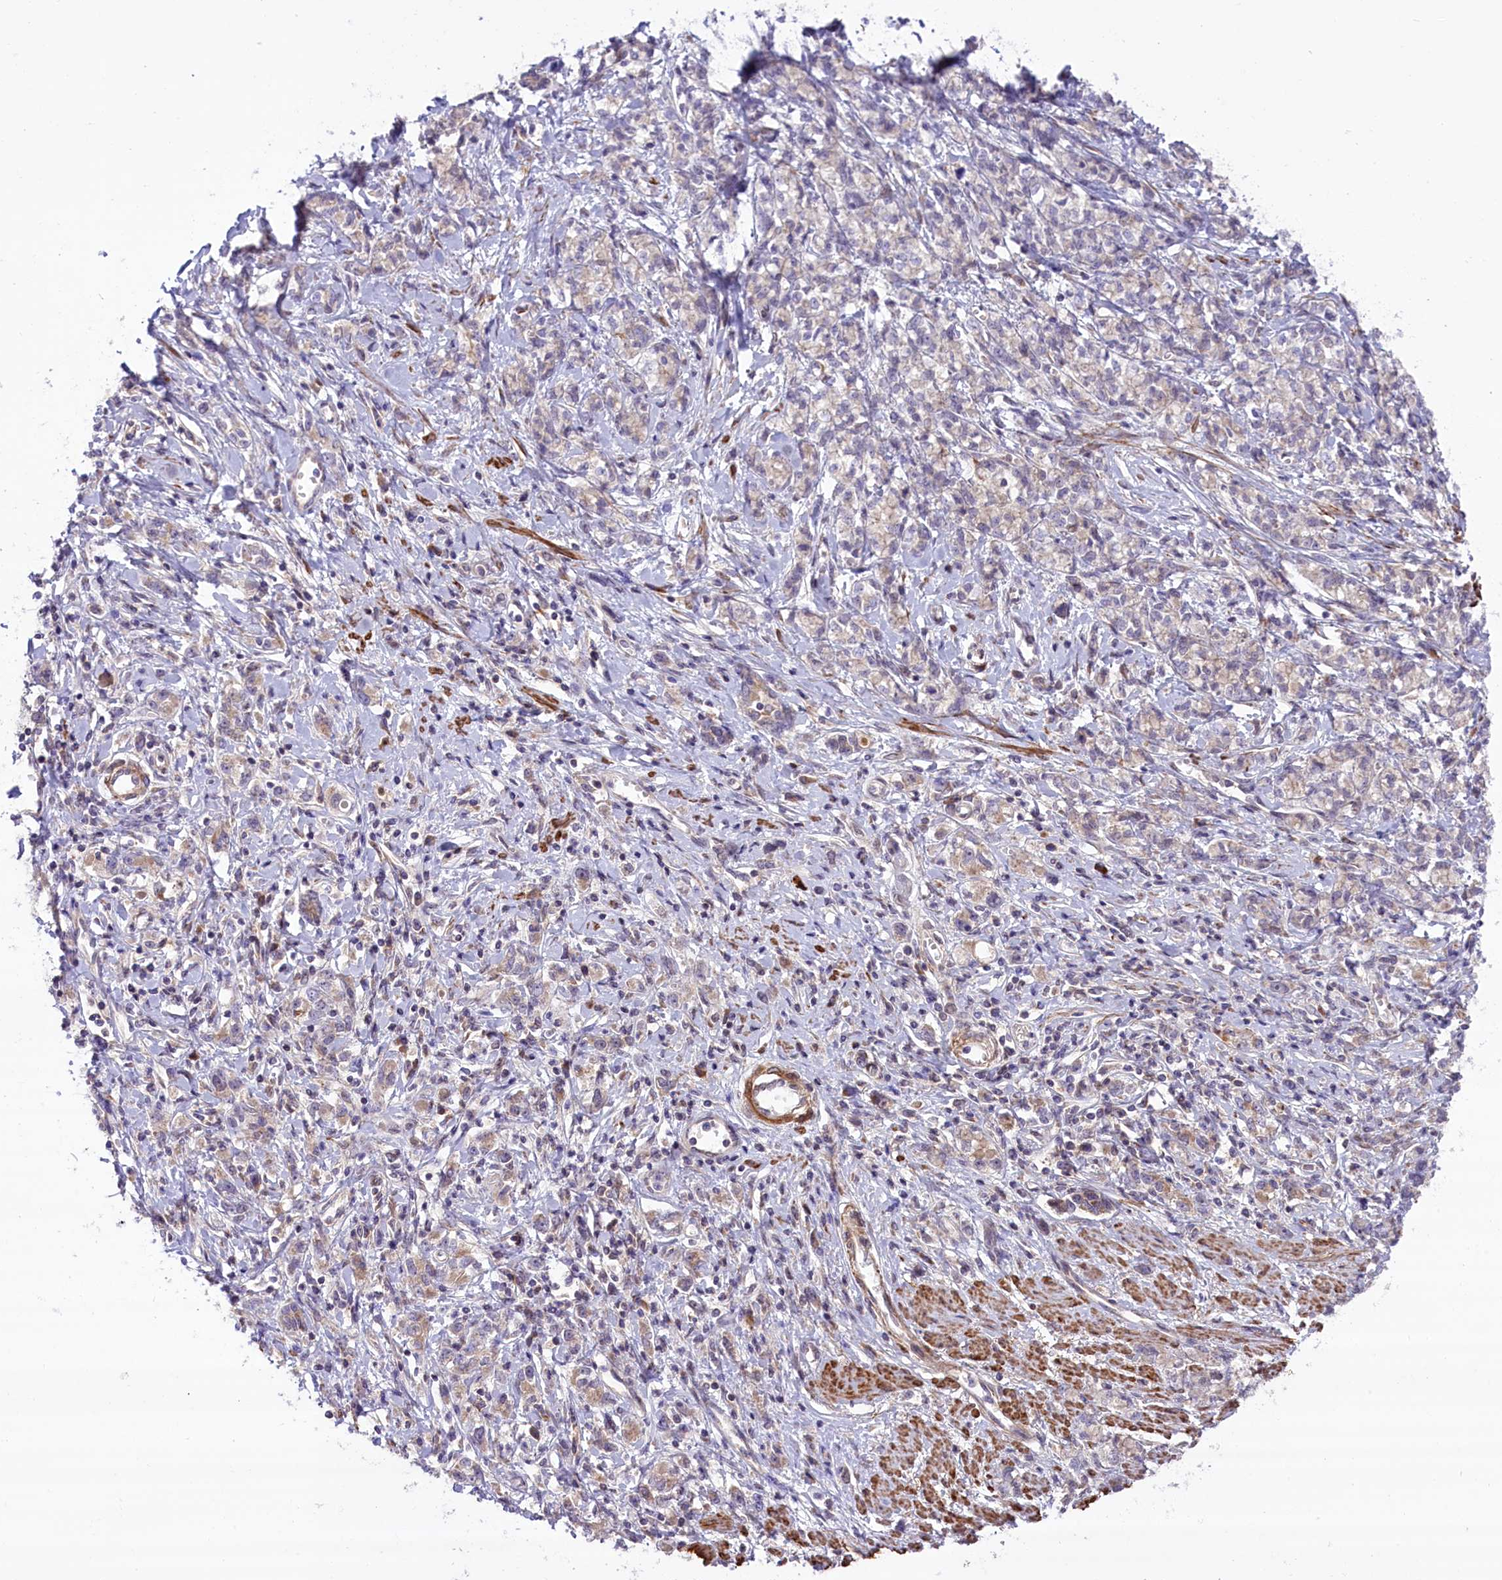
{"staining": {"intensity": "weak", "quantity": "<25%", "location": "cytoplasmic/membranous"}, "tissue": "stomach cancer", "cell_type": "Tumor cells", "image_type": "cancer", "snomed": [{"axis": "morphology", "description": "Adenocarcinoma, NOS"}, {"axis": "topography", "description": "Stomach"}], "caption": "Tumor cells show no significant protein staining in stomach adenocarcinoma.", "gene": "HDAC5", "patient": {"sex": "female", "age": 76}}